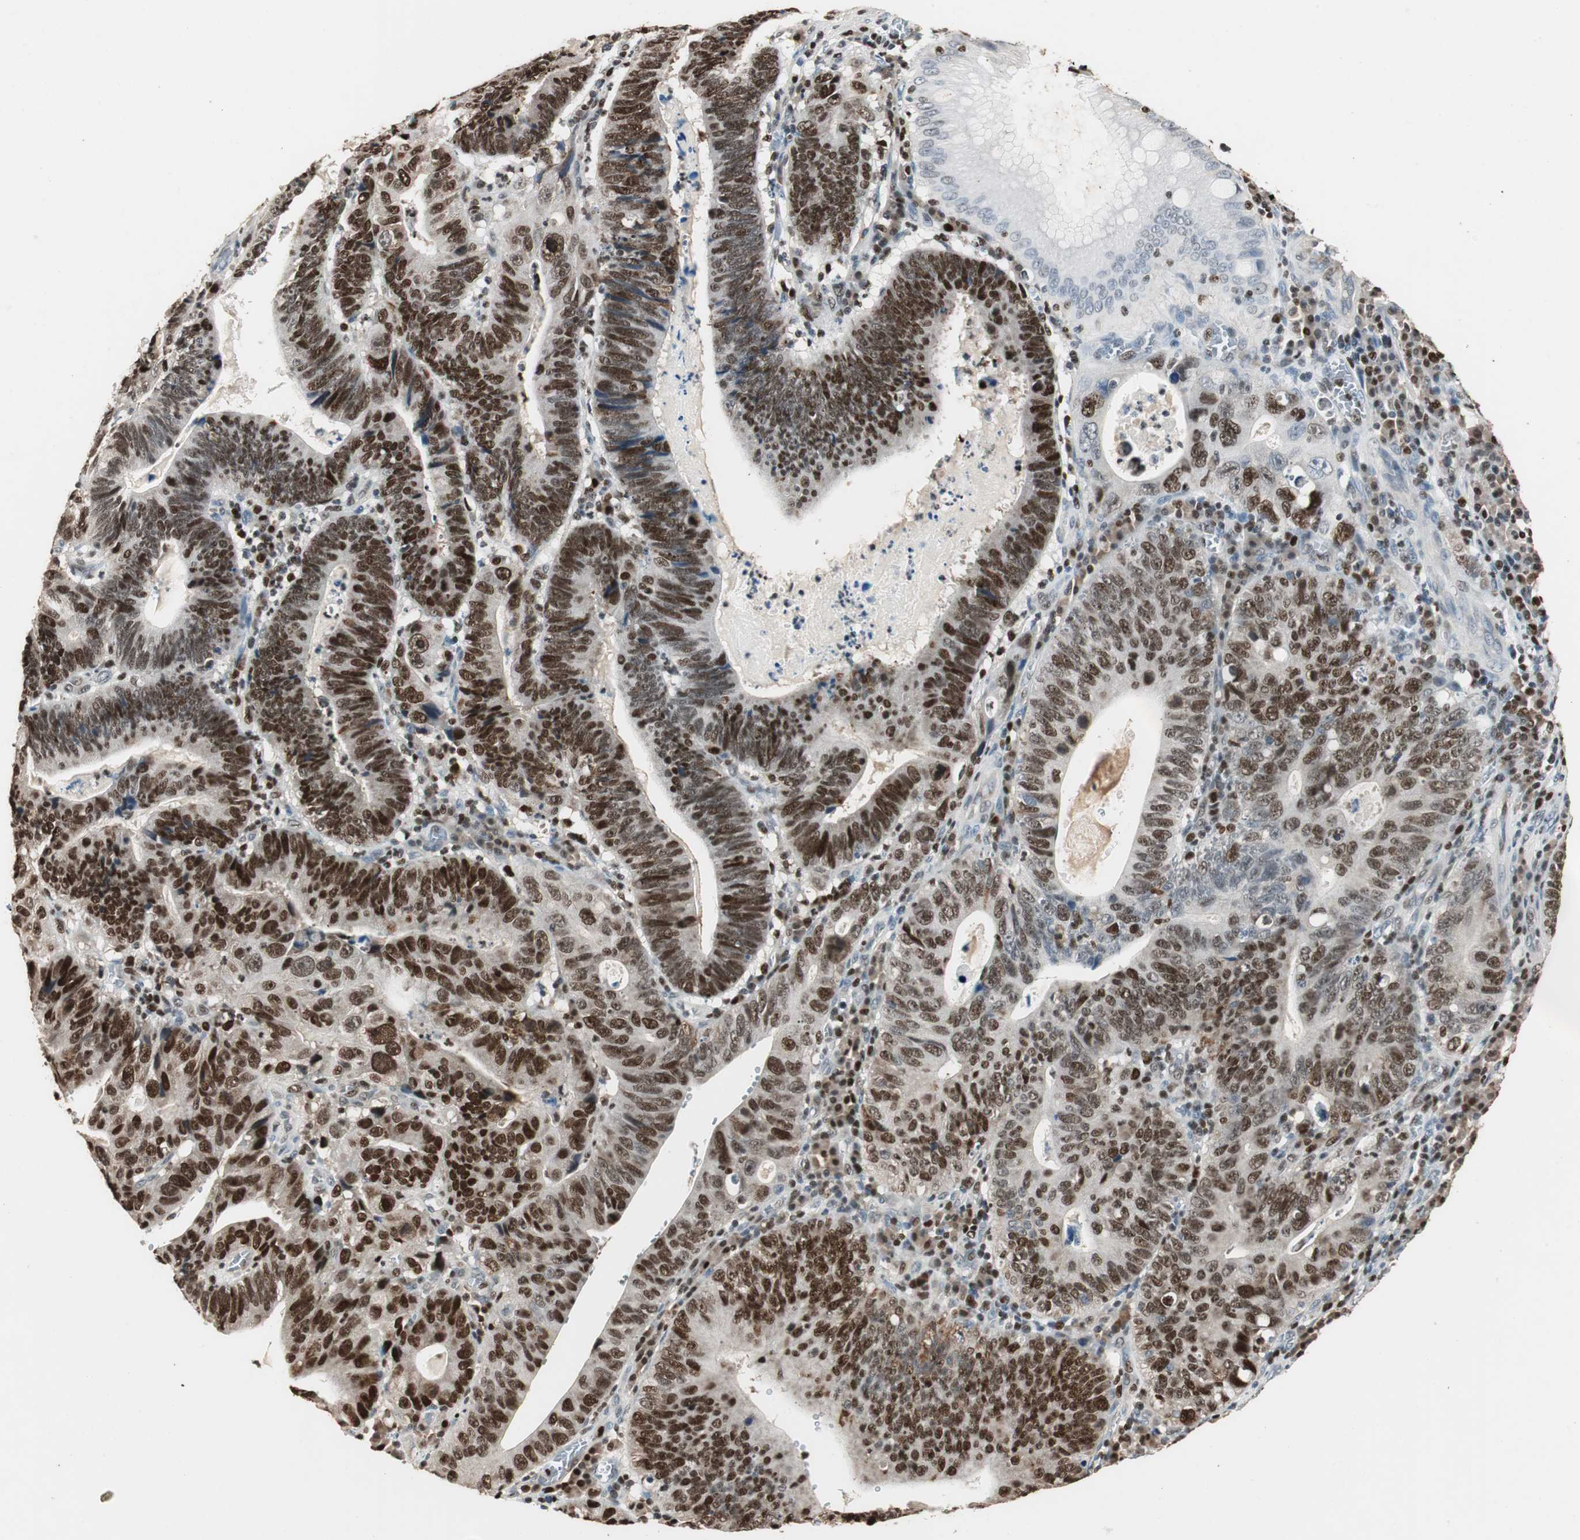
{"staining": {"intensity": "strong", "quantity": ">75%", "location": "nuclear"}, "tissue": "stomach cancer", "cell_type": "Tumor cells", "image_type": "cancer", "snomed": [{"axis": "morphology", "description": "Adenocarcinoma, NOS"}, {"axis": "topography", "description": "Stomach"}], "caption": "The histopathology image reveals staining of stomach cancer (adenocarcinoma), revealing strong nuclear protein positivity (brown color) within tumor cells.", "gene": "FEN1", "patient": {"sex": "male", "age": 59}}